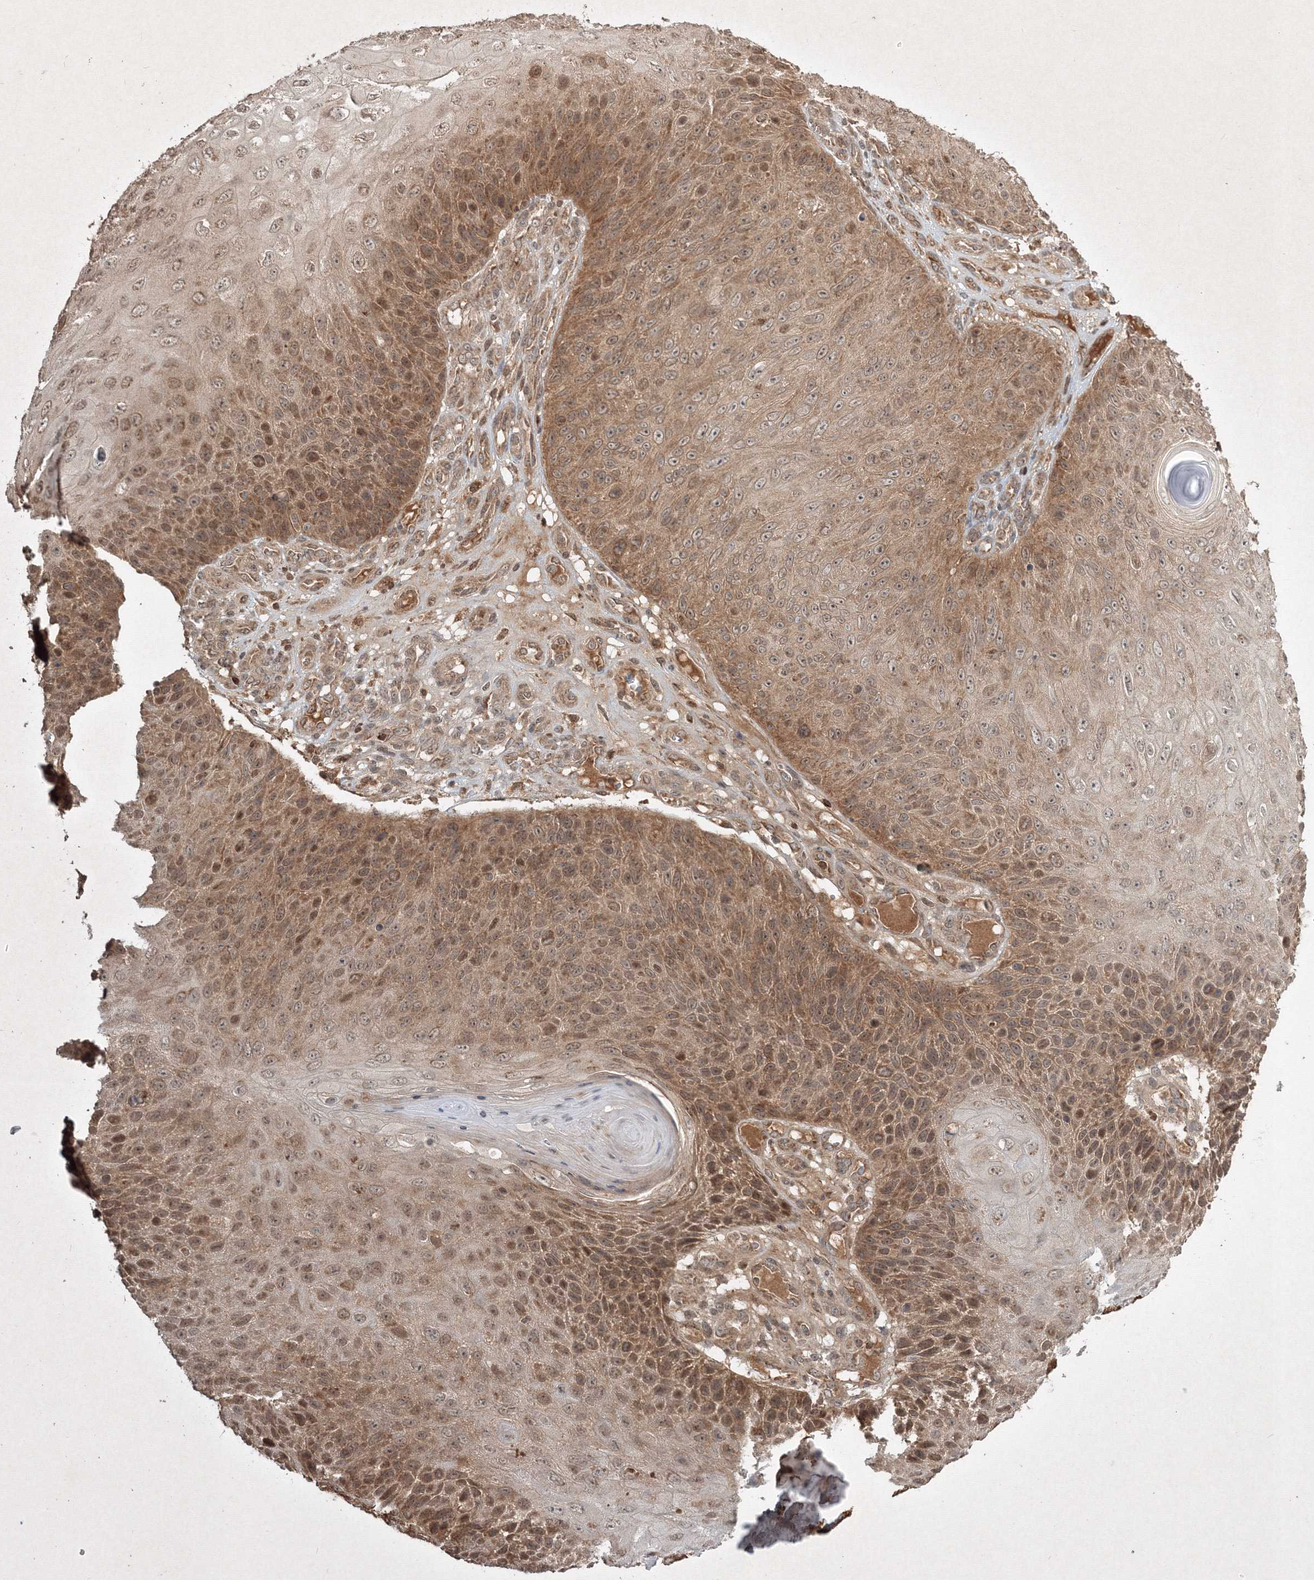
{"staining": {"intensity": "moderate", "quantity": ">75%", "location": "cytoplasmic/membranous,nuclear"}, "tissue": "skin cancer", "cell_type": "Tumor cells", "image_type": "cancer", "snomed": [{"axis": "morphology", "description": "Squamous cell carcinoma, NOS"}, {"axis": "topography", "description": "Skin"}], "caption": "IHC (DAB) staining of human squamous cell carcinoma (skin) shows moderate cytoplasmic/membranous and nuclear protein positivity in approximately >75% of tumor cells.", "gene": "PLTP", "patient": {"sex": "female", "age": 88}}